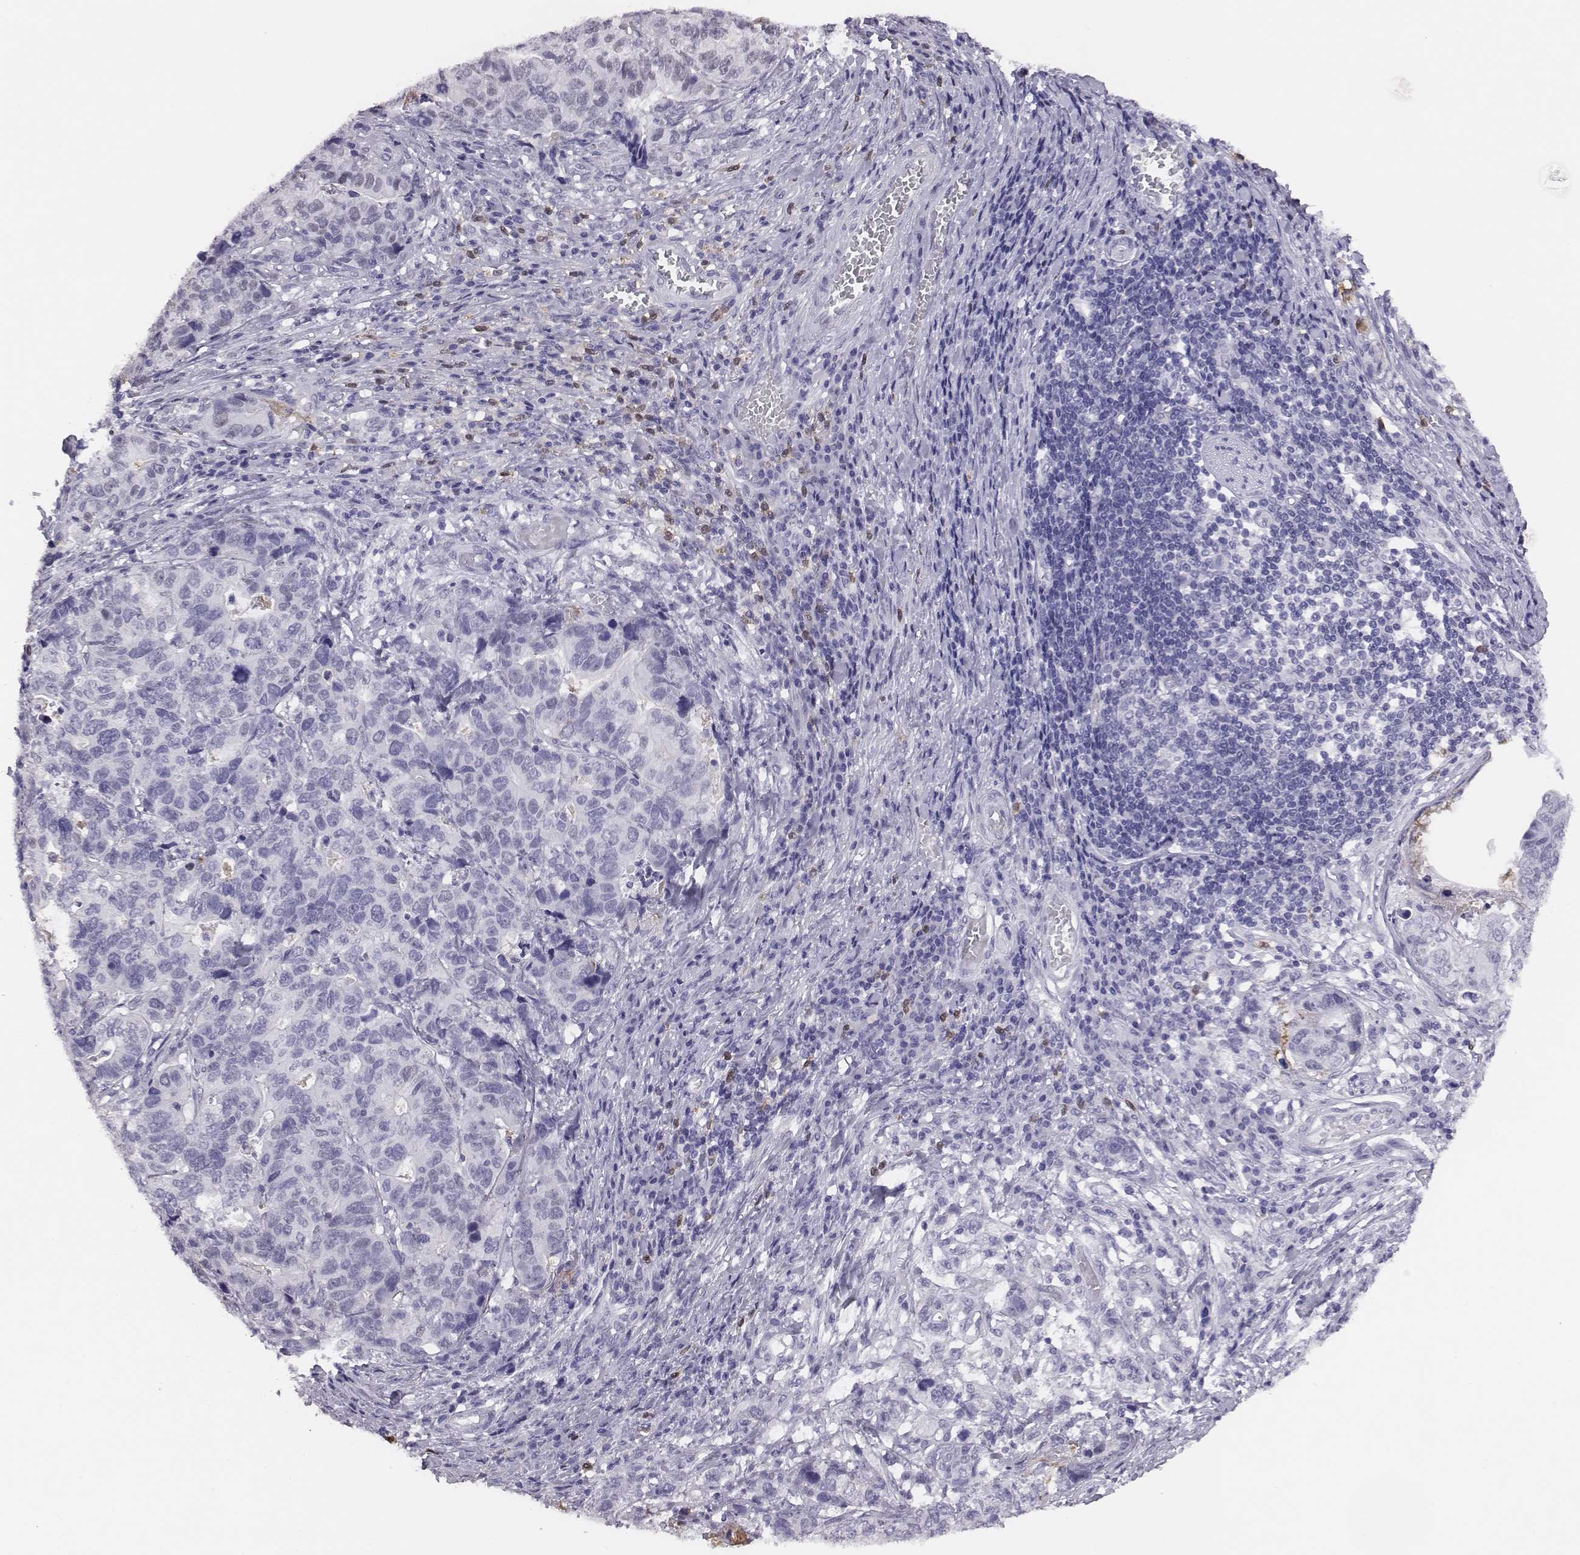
{"staining": {"intensity": "negative", "quantity": "none", "location": "none"}, "tissue": "stomach cancer", "cell_type": "Tumor cells", "image_type": "cancer", "snomed": [{"axis": "morphology", "description": "Adenocarcinoma, NOS"}, {"axis": "topography", "description": "Stomach, upper"}], "caption": "Image shows no protein expression in tumor cells of stomach cancer tissue. (Brightfield microscopy of DAB (3,3'-diaminobenzidine) immunohistochemistry at high magnification).", "gene": "ACOD1", "patient": {"sex": "female", "age": 67}}